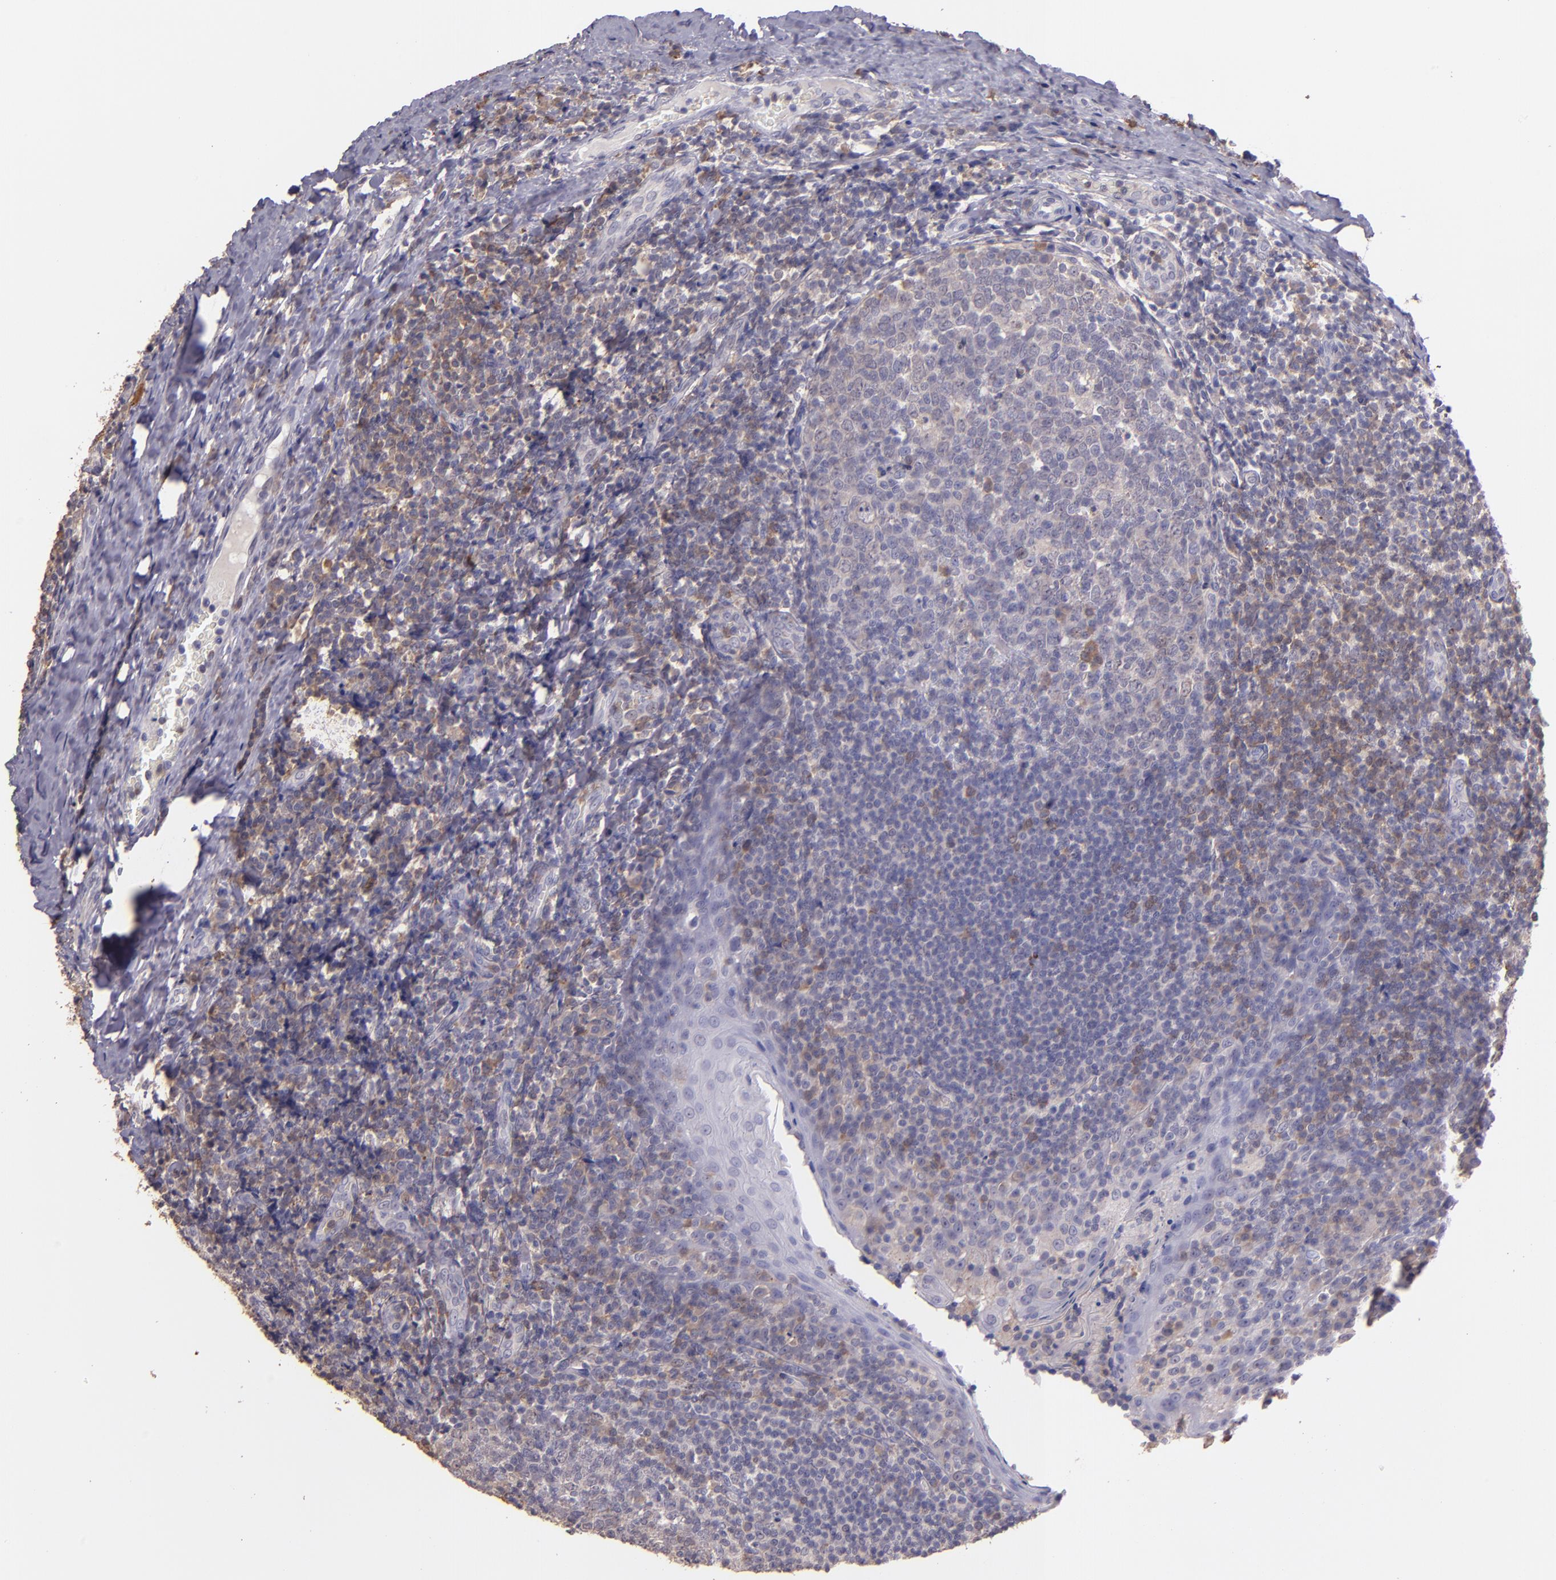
{"staining": {"intensity": "weak", "quantity": "<25%", "location": "cytoplasmic/membranous"}, "tissue": "tonsil", "cell_type": "Germinal center cells", "image_type": "normal", "snomed": [{"axis": "morphology", "description": "Normal tissue, NOS"}, {"axis": "topography", "description": "Tonsil"}], "caption": "High magnification brightfield microscopy of benign tonsil stained with DAB (3,3'-diaminobenzidine) (brown) and counterstained with hematoxylin (blue): germinal center cells show no significant expression. Brightfield microscopy of IHC stained with DAB (3,3'-diaminobenzidine) (brown) and hematoxylin (blue), captured at high magnification.", "gene": "PAPPA", "patient": {"sex": "male", "age": 31}}